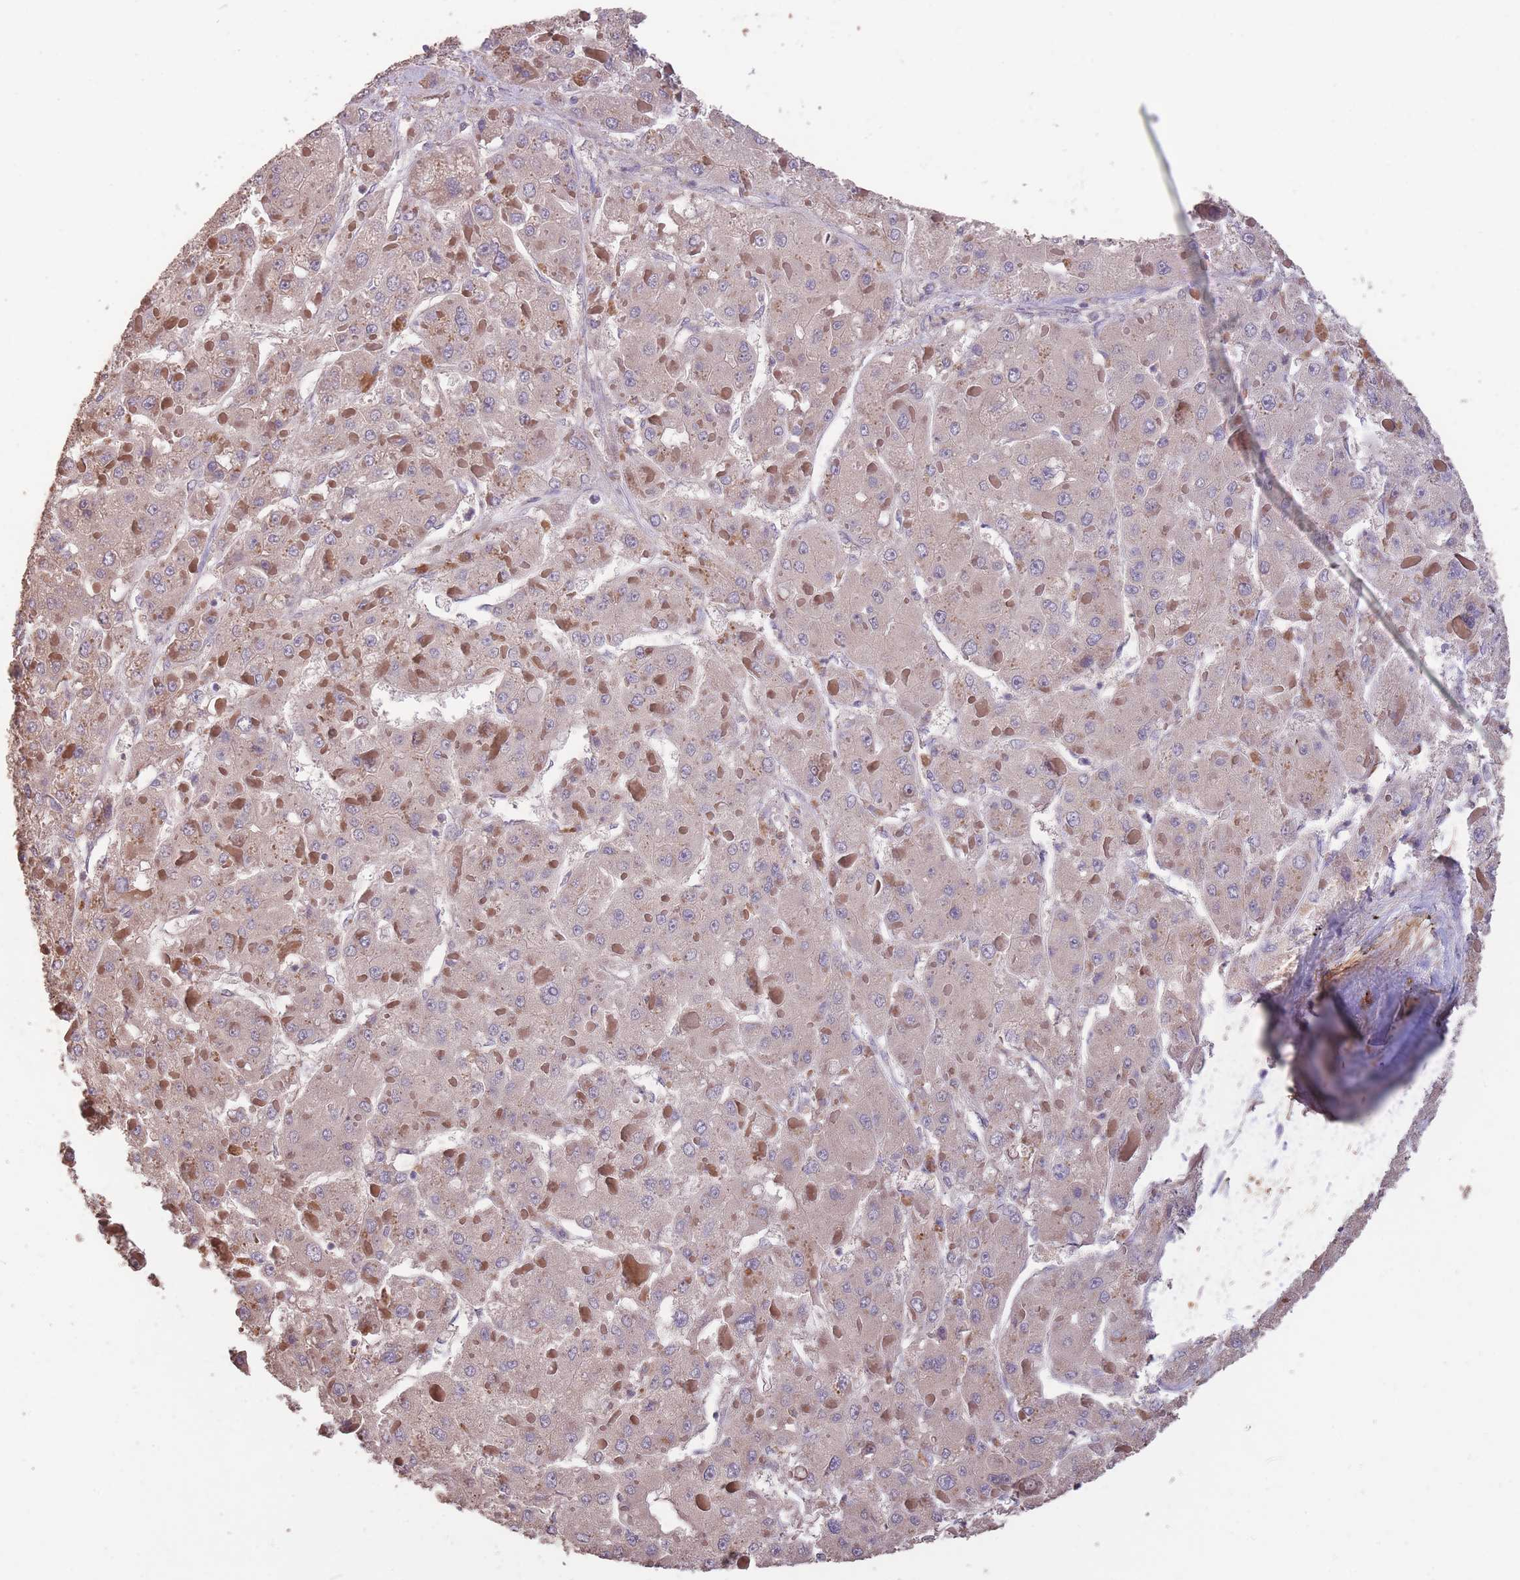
{"staining": {"intensity": "negative", "quantity": "none", "location": "none"}, "tissue": "liver cancer", "cell_type": "Tumor cells", "image_type": "cancer", "snomed": [{"axis": "morphology", "description": "Carcinoma, Hepatocellular, NOS"}, {"axis": "topography", "description": "Liver"}], "caption": "DAB (3,3'-diaminobenzidine) immunohistochemical staining of liver hepatocellular carcinoma reveals no significant positivity in tumor cells.", "gene": "NLRC4", "patient": {"sex": "female", "age": 73}}